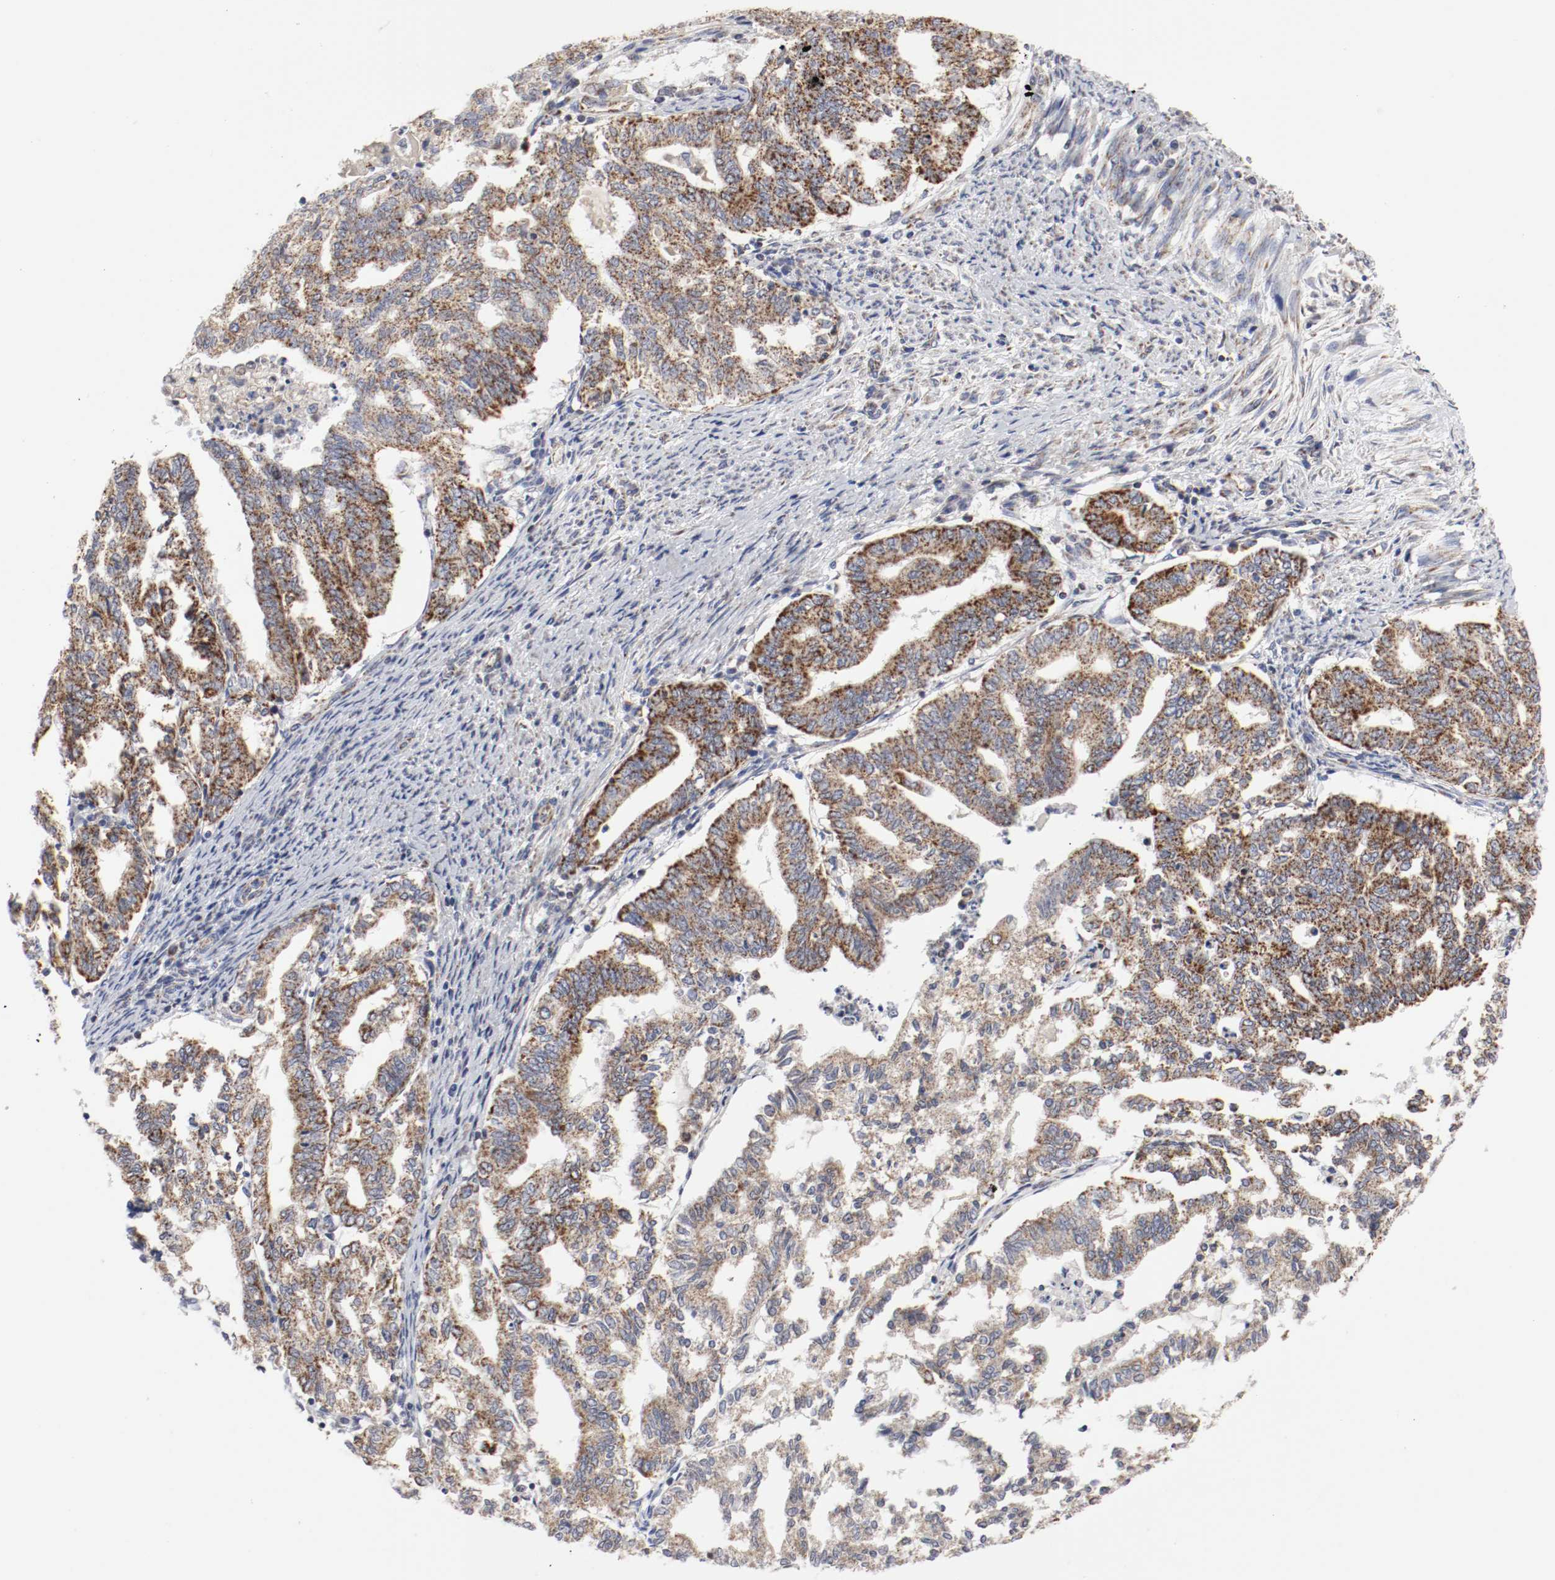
{"staining": {"intensity": "strong", "quantity": ">75%", "location": "cytoplasmic/membranous"}, "tissue": "endometrial cancer", "cell_type": "Tumor cells", "image_type": "cancer", "snomed": [{"axis": "morphology", "description": "Adenocarcinoma, NOS"}, {"axis": "topography", "description": "Endometrium"}], "caption": "IHC (DAB) staining of endometrial cancer (adenocarcinoma) reveals strong cytoplasmic/membranous protein positivity in about >75% of tumor cells. The staining was performed using DAB, with brown indicating positive protein expression. Nuclei are stained blue with hematoxylin.", "gene": "AFG3L2", "patient": {"sex": "female", "age": 79}}